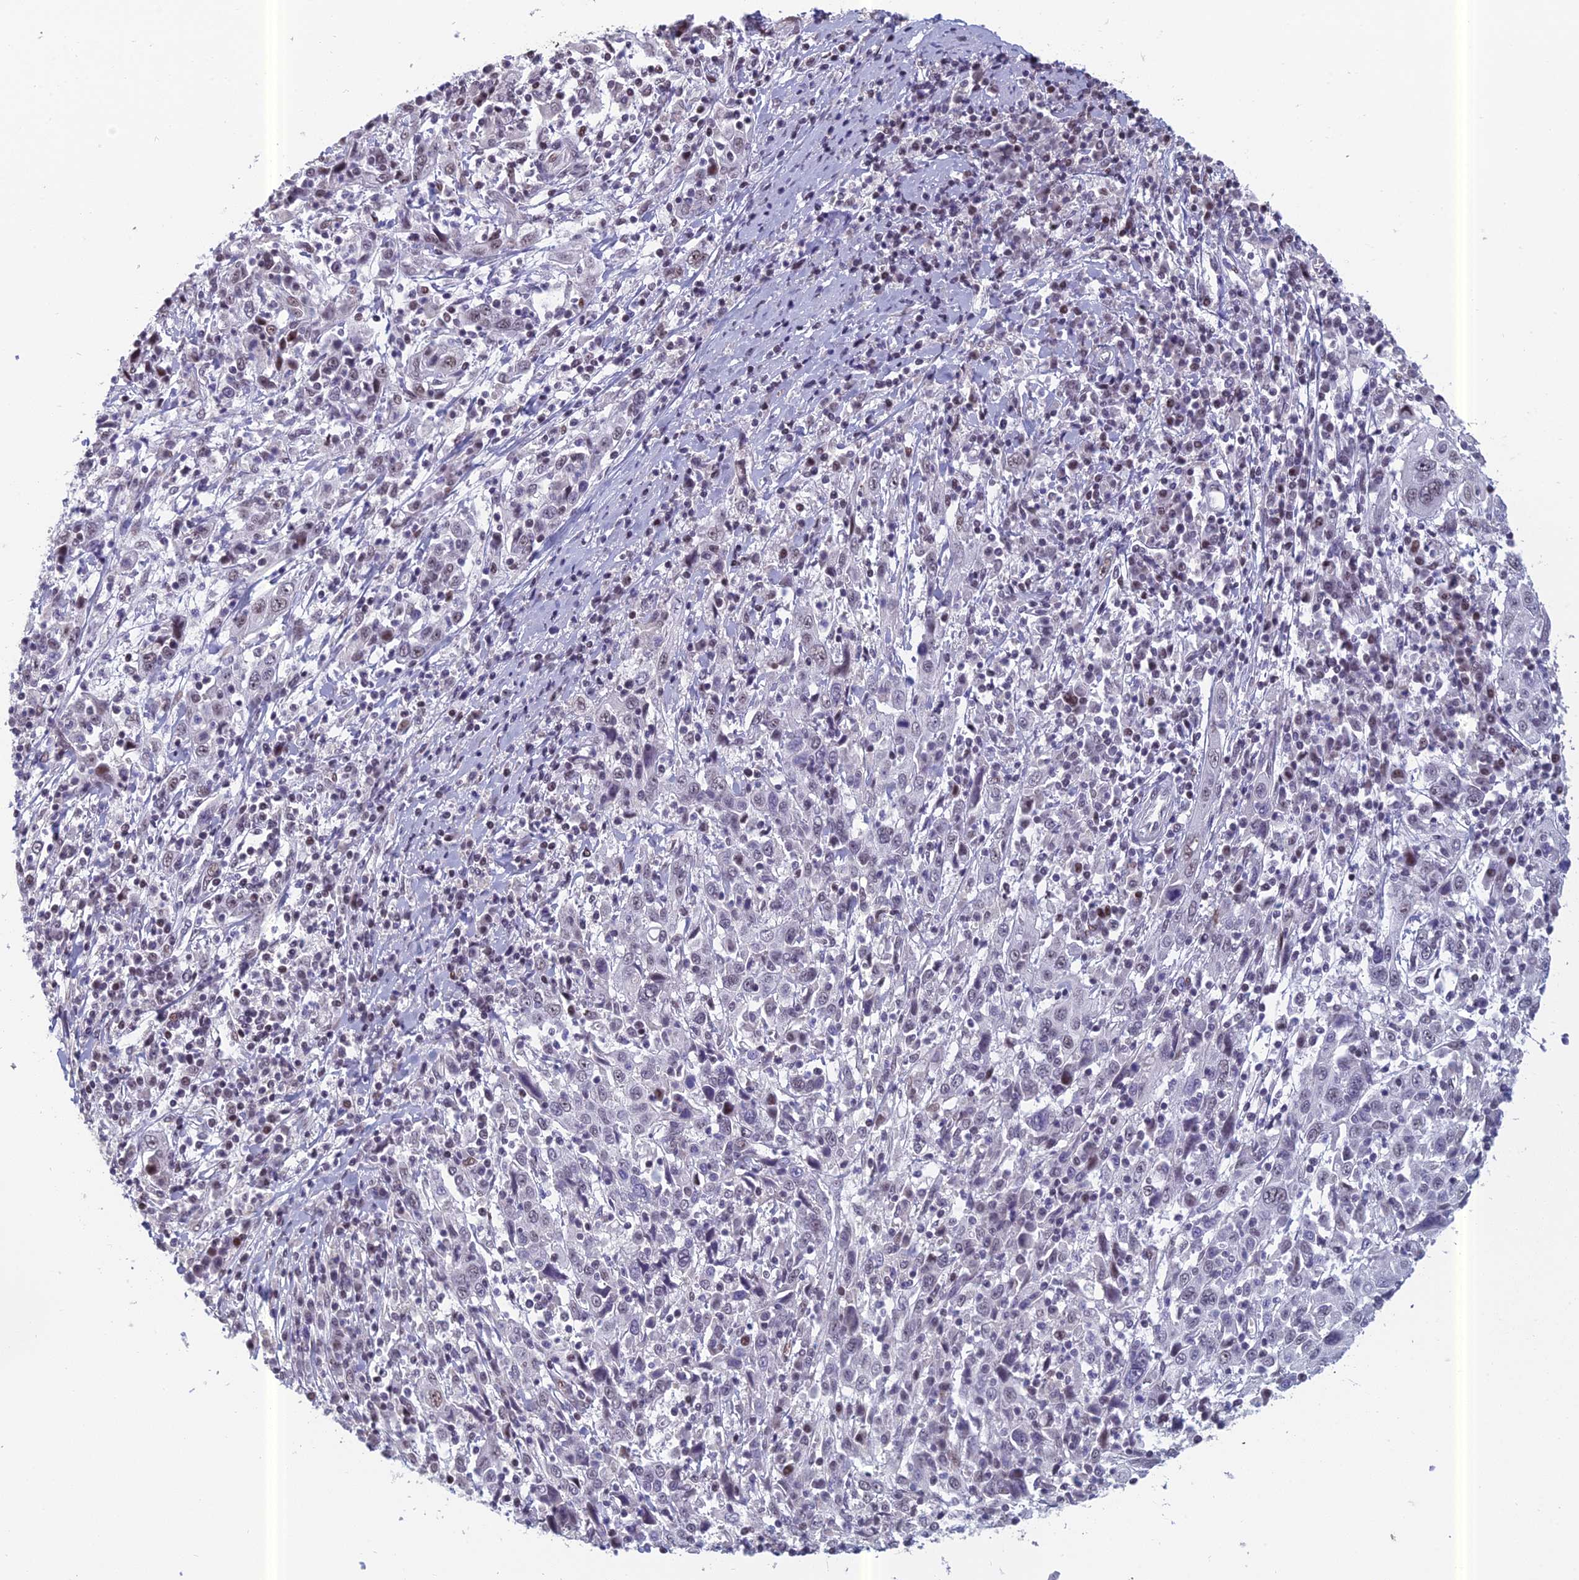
{"staining": {"intensity": "negative", "quantity": "none", "location": "none"}, "tissue": "cervical cancer", "cell_type": "Tumor cells", "image_type": "cancer", "snomed": [{"axis": "morphology", "description": "Squamous cell carcinoma, NOS"}, {"axis": "topography", "description": "Cervix"}], "caption": "Tumor cells are negative for protein expression in human cervical squamous cell carcinoma.", "gene": "RGS17", "patient": {"sex": "female", "age": 46}}